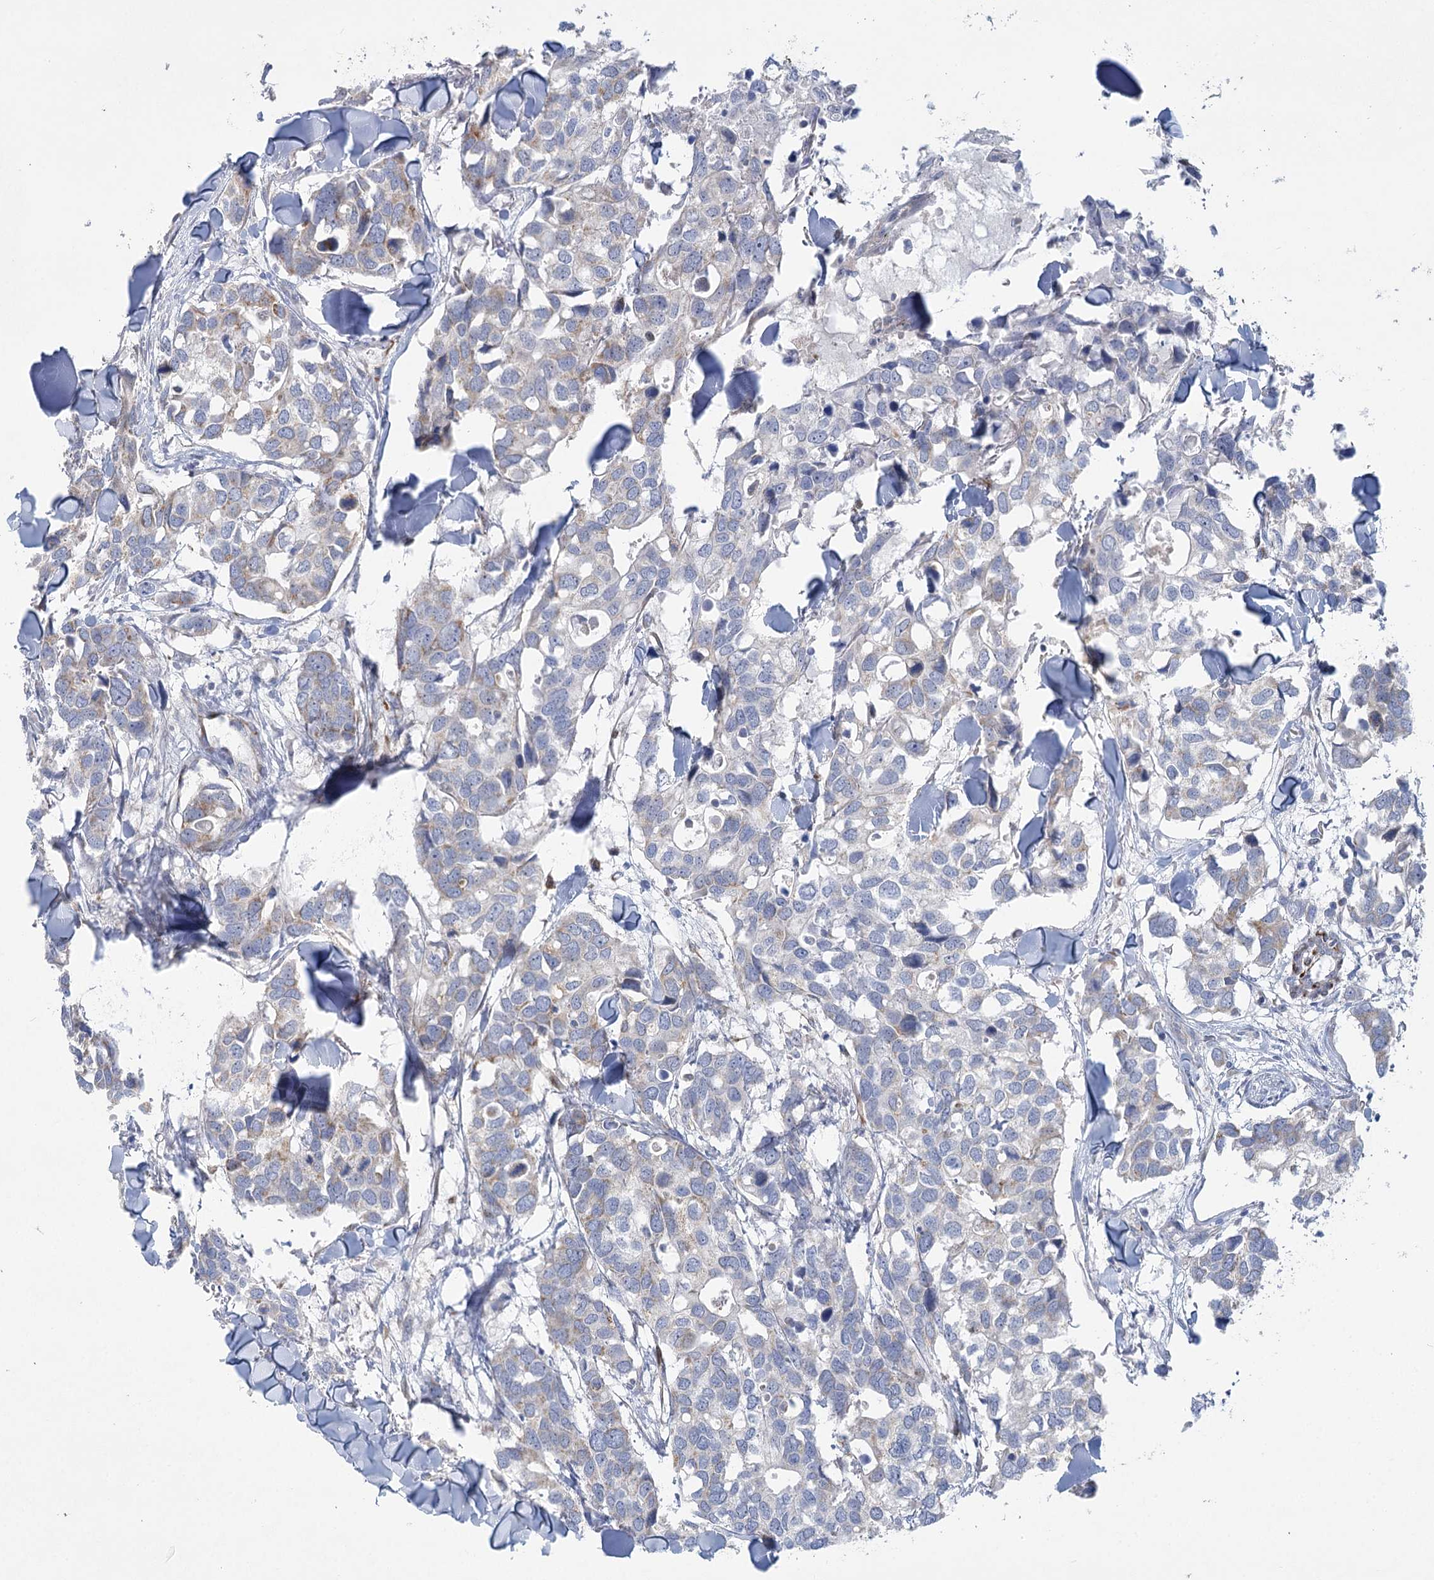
{"staining": {"intensity": "weak", "quantity": "<25%", "location": "cytoplasmic/membranous"}, "tissue": "breast cancer", "cell_type": "Tumor cells", "image_type": "cancer", "snomed": [{"axis": "morphology", "description": "Duct carcinoma"}, {"axis": "topography", "description": "Breast"}], "caption": "Immunohistochemistry (IHC) photomicrograph of breast cancer (invasive ductal carcinoma) stained for a protein (brown), which displays no staining in tumor cells.", "gene": "DHTKD1", "patient": {"sex": "female", "age": 83}}